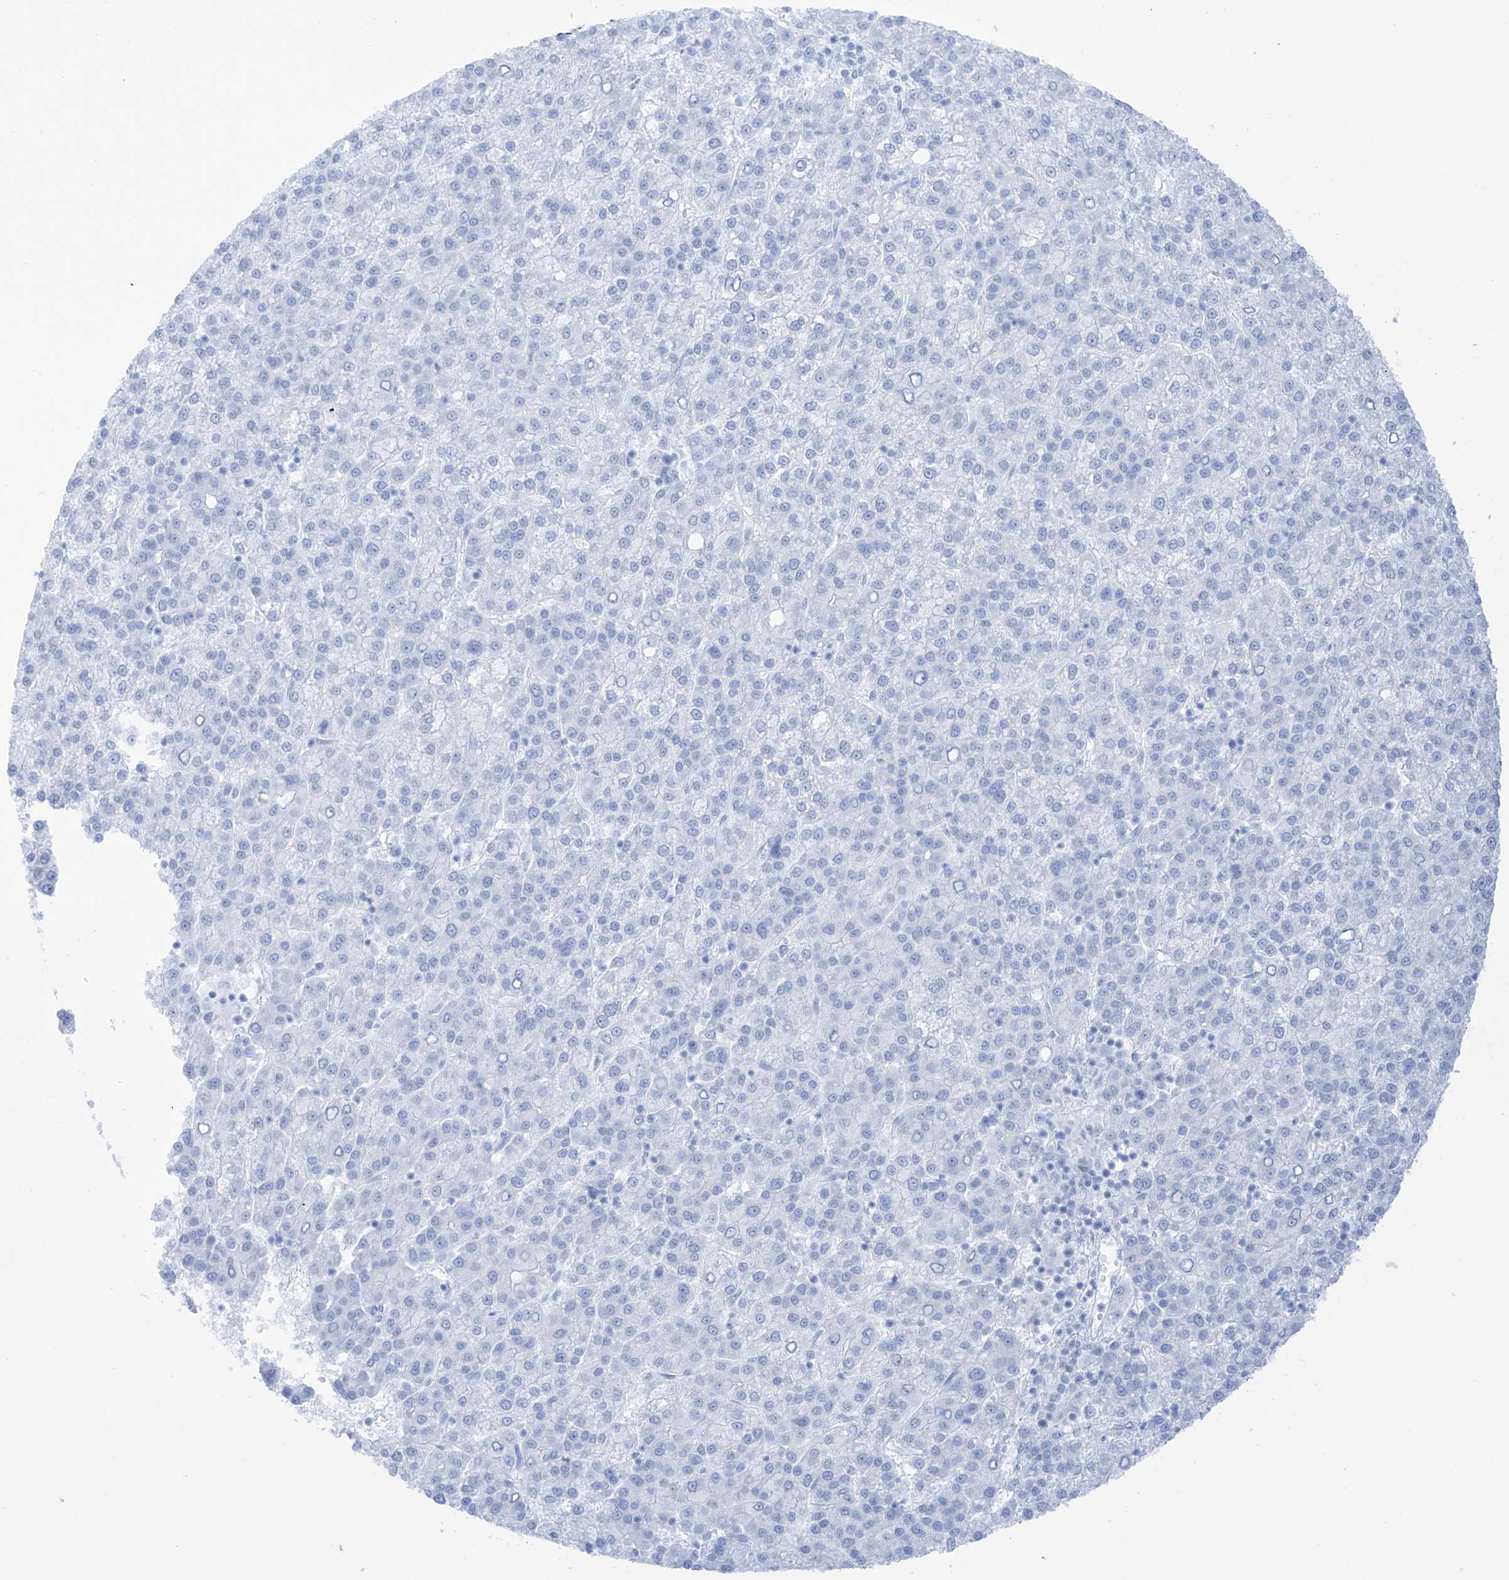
{"staining": {"intensity": "negative", "quantity": "none", "location": "none"}, "tissue": "liver cancer", "cell_type": "Tumor cells", "image_type": "cancer", "snomed": [{"axis": "morphology", "description": "Carcinoma, Hepatocellular, NOS"}, {"axis": "topography", "description": "Liver"}], "caption": "IHC of liver hepatocellular carcinoma shows no staining in tumor cells.", "gene": "TRMU", "patient": {"sex": "female", "age": 58}}